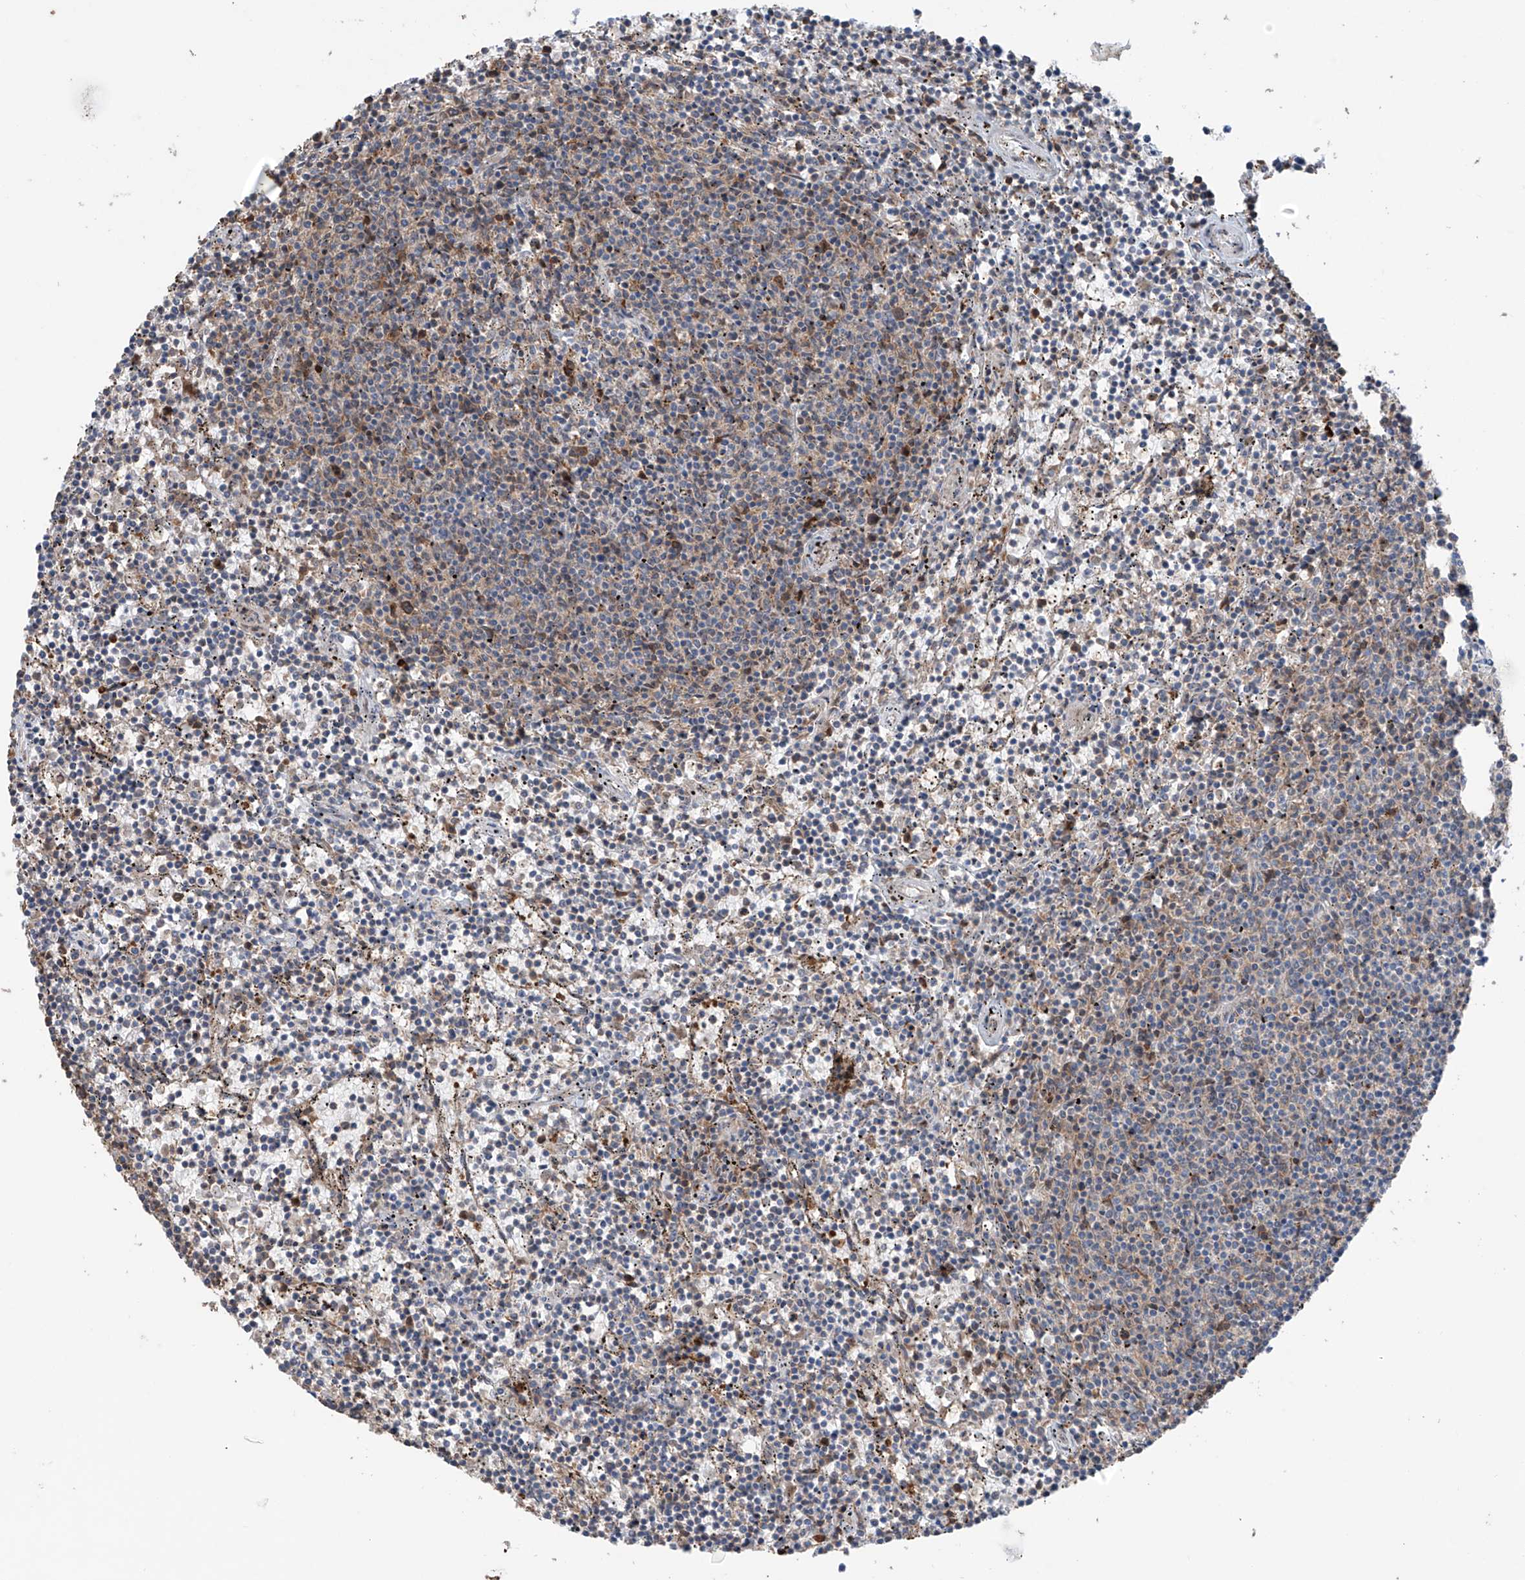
{"staining": {"intensity": "negative", "quantity": "none", "location": "none"}, "tissue": "lymphoma", "cell_type": "Tumor cells", "image_type": "cancer", "snomed": [{"axis": "morphology", "description": "Malignant lymphoma, non-Hodgkin's type, Low grade"}, {"axis": "topography", "description": "Spleen"}], "caption": "There is no significant positivity in tumor cells of lymphoma.", "gene": "SAMD3", "patient": {"sex": "female", "age": 50}}